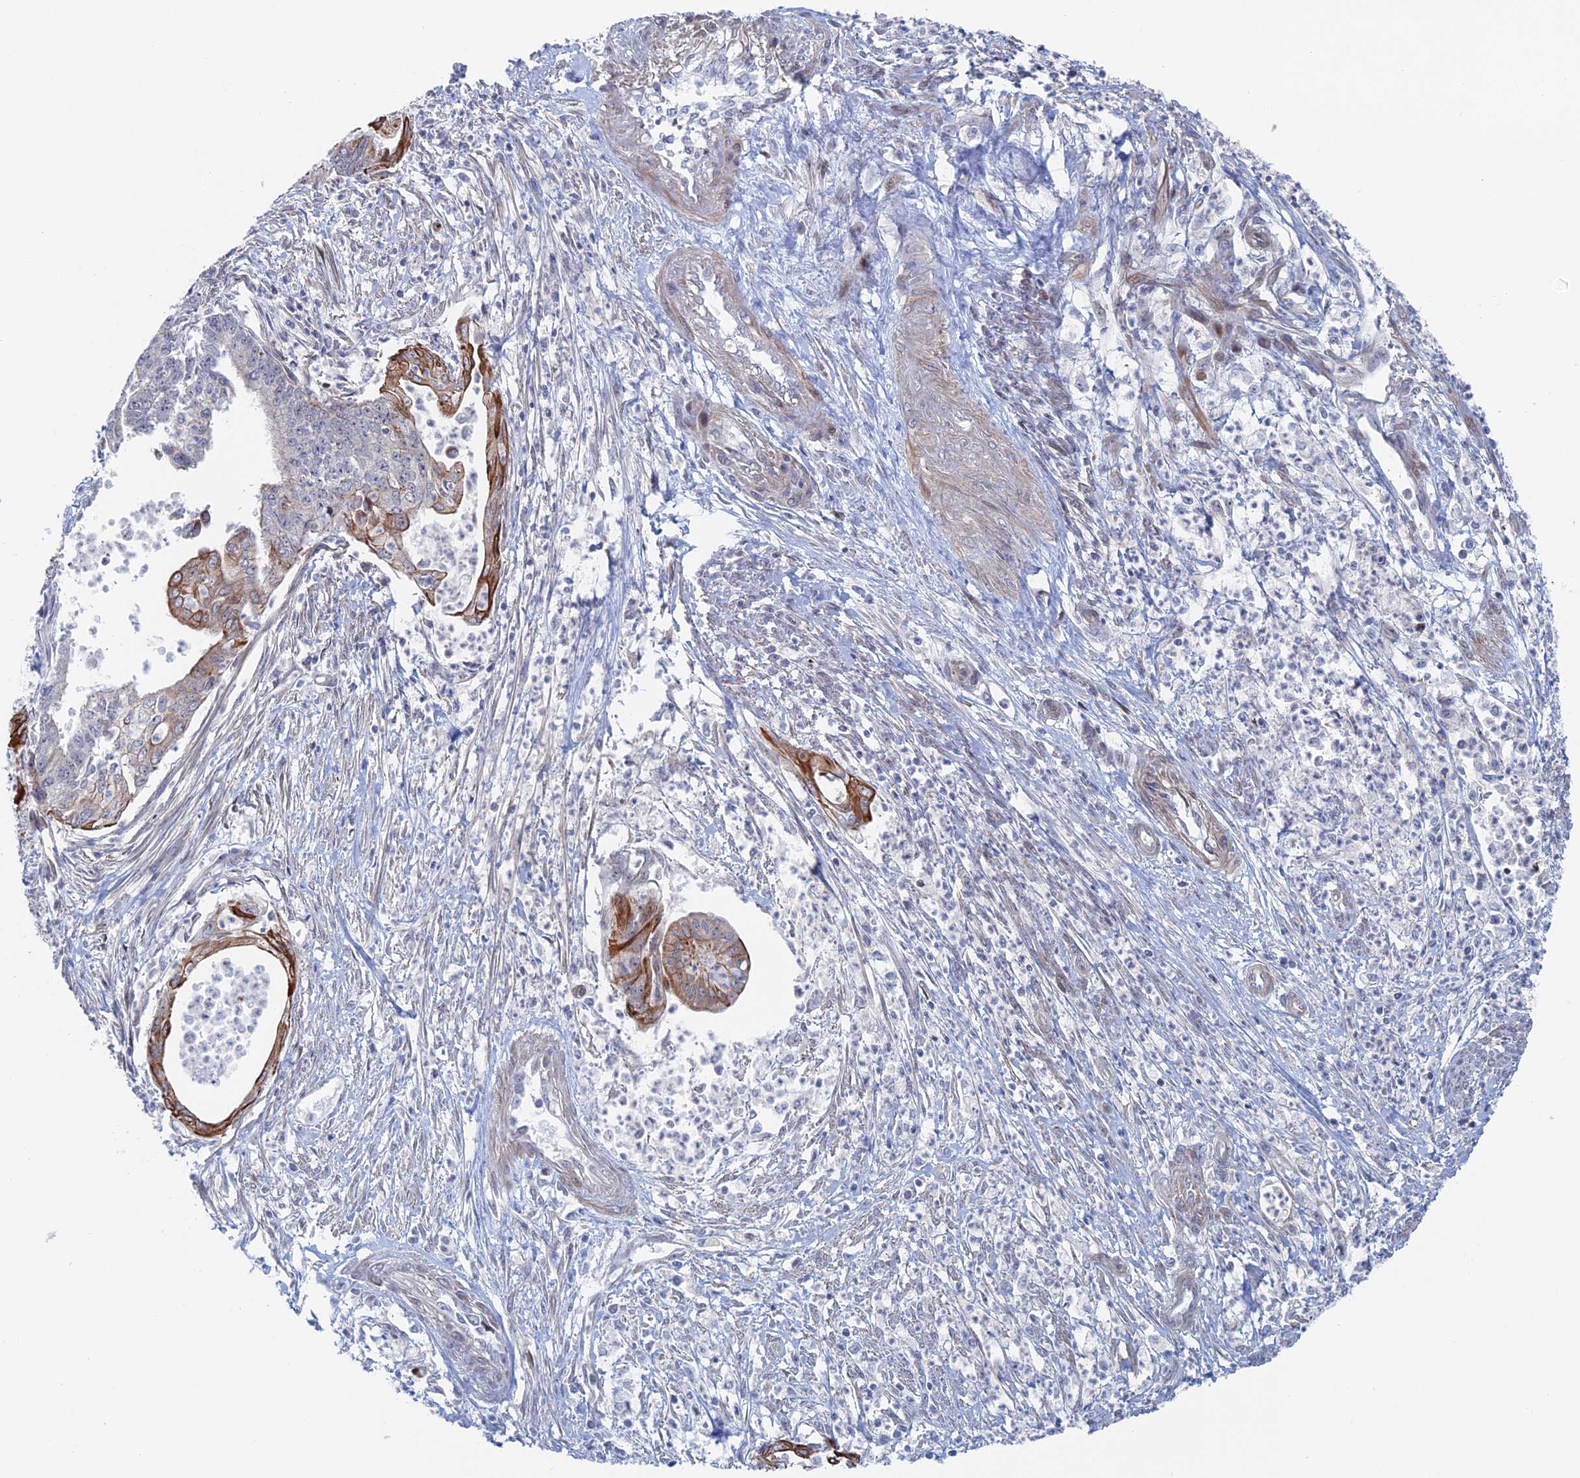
{"staining": {"intensity": "moderate", "quantity": "25%-75%", "location": "cytoplasmic/membranous"}, "tissue": "endometrial cancer", "cell_type": "Tumor cells", "image_type": "cancer", "snomed": [{"axis": "morphology", "description": "Adenocarcinoma, NOS"}, {"axis": "topography", "description": "Endometrium"}], "caption": "A brown stain shows moderate cytoplasmic/membranous expression of a protein in endometrial cancer tumor cells.", "gene": "IL7", "patient": {"sex": "female", "age": 73}}